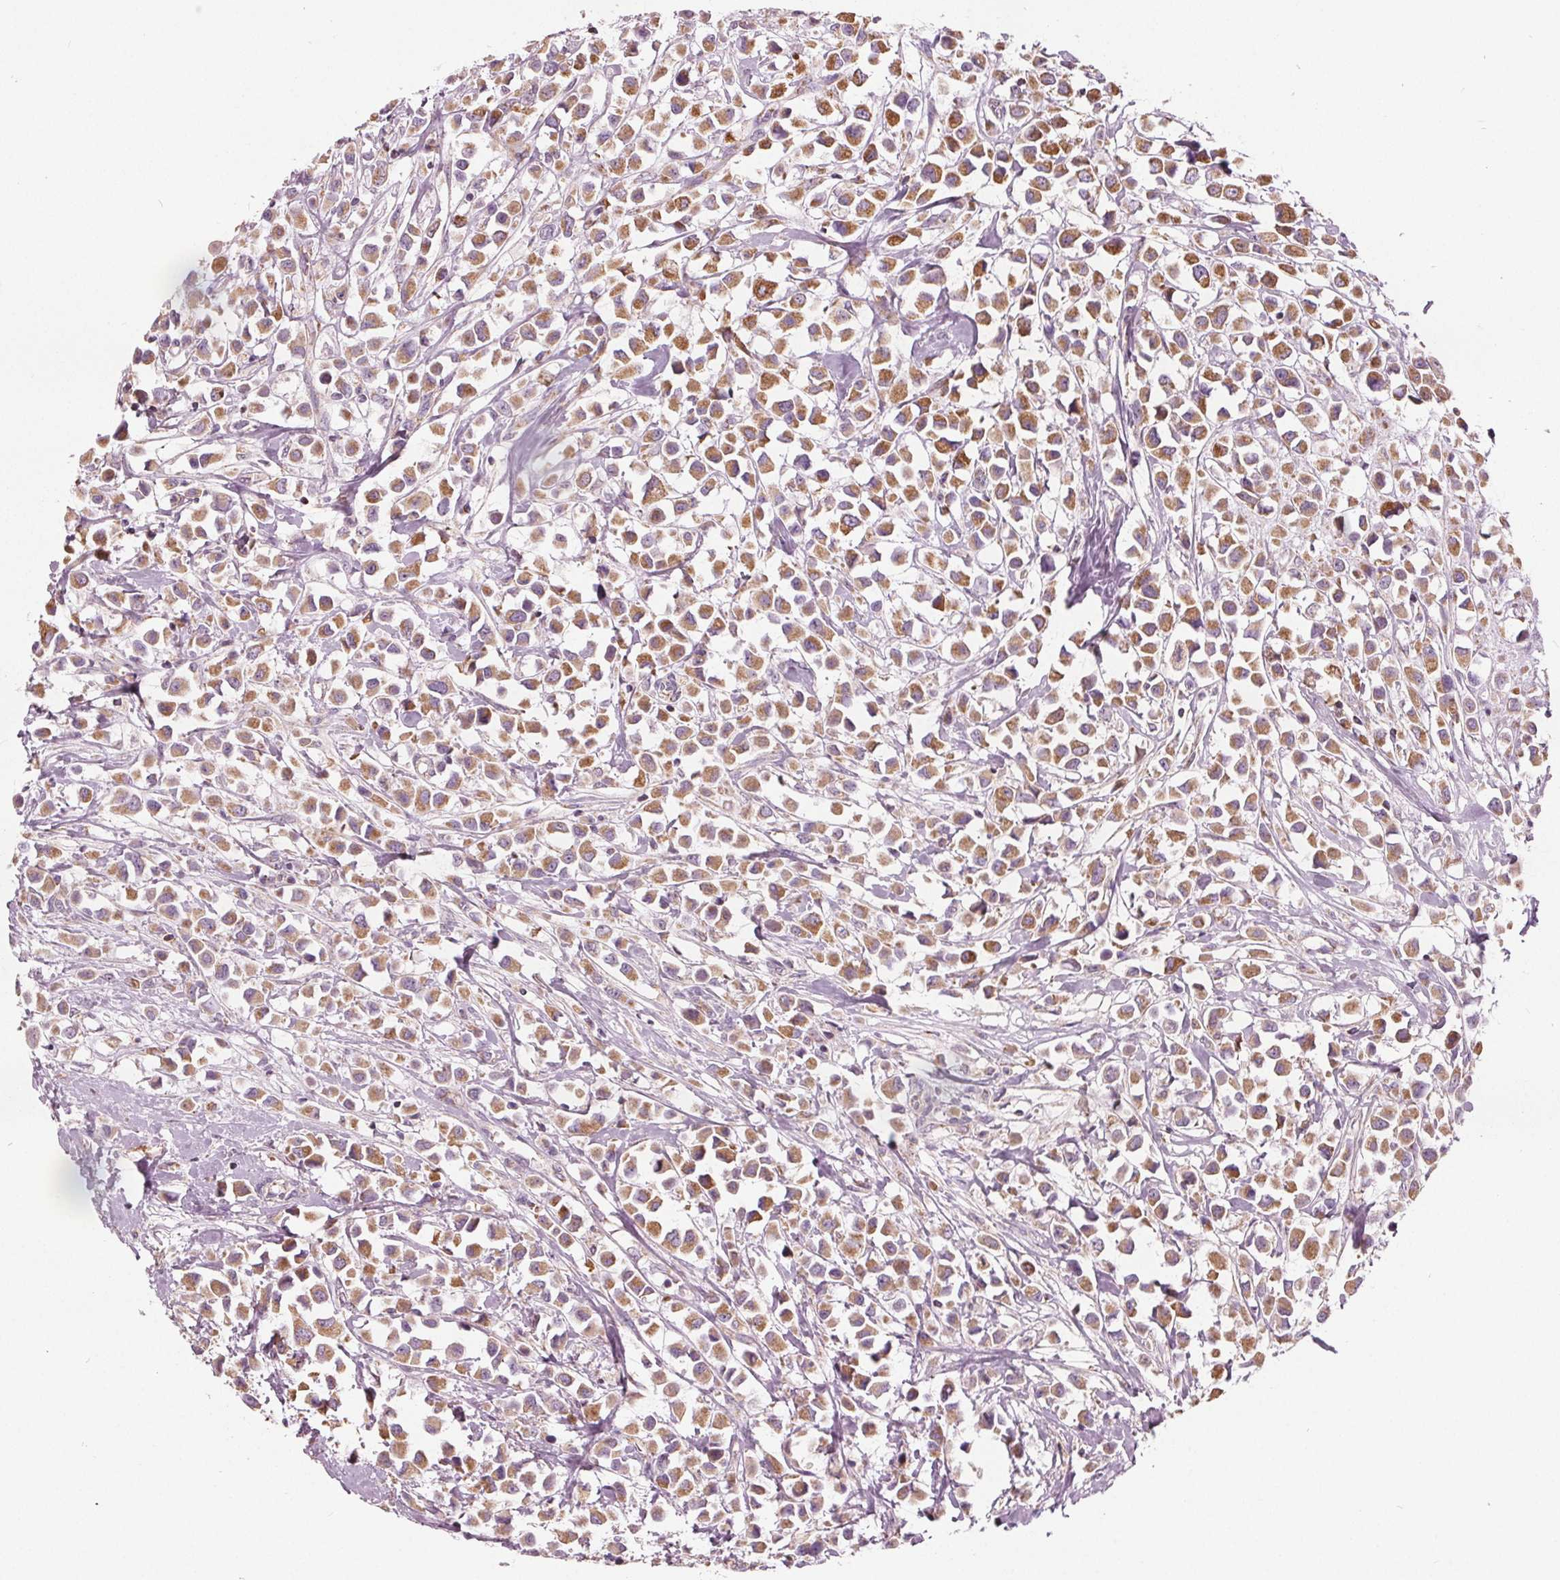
{"staining": {"intensity": "moderate", "quantity": ">75%", "location": "cytoplasmic/membranous"}, "tissue": "breast cancer", "cell_type": "Tumor cells", "image_type": "cancer", "snomed": [{"axis": "morphology", "description": "Duct carcinoma"}, {"axis": "topography", "description": "Breast"}], "caption": "A high-resolution photomicrograph shows immunohistochemistry (IHC) staining of breast cancer (intraductal carcinoma), which displays moderate cytoplasmic/membranous expression in about >75% of tumor cells.", "gene": "ECI2", "patient": {"sex": "female", "age": 61}}